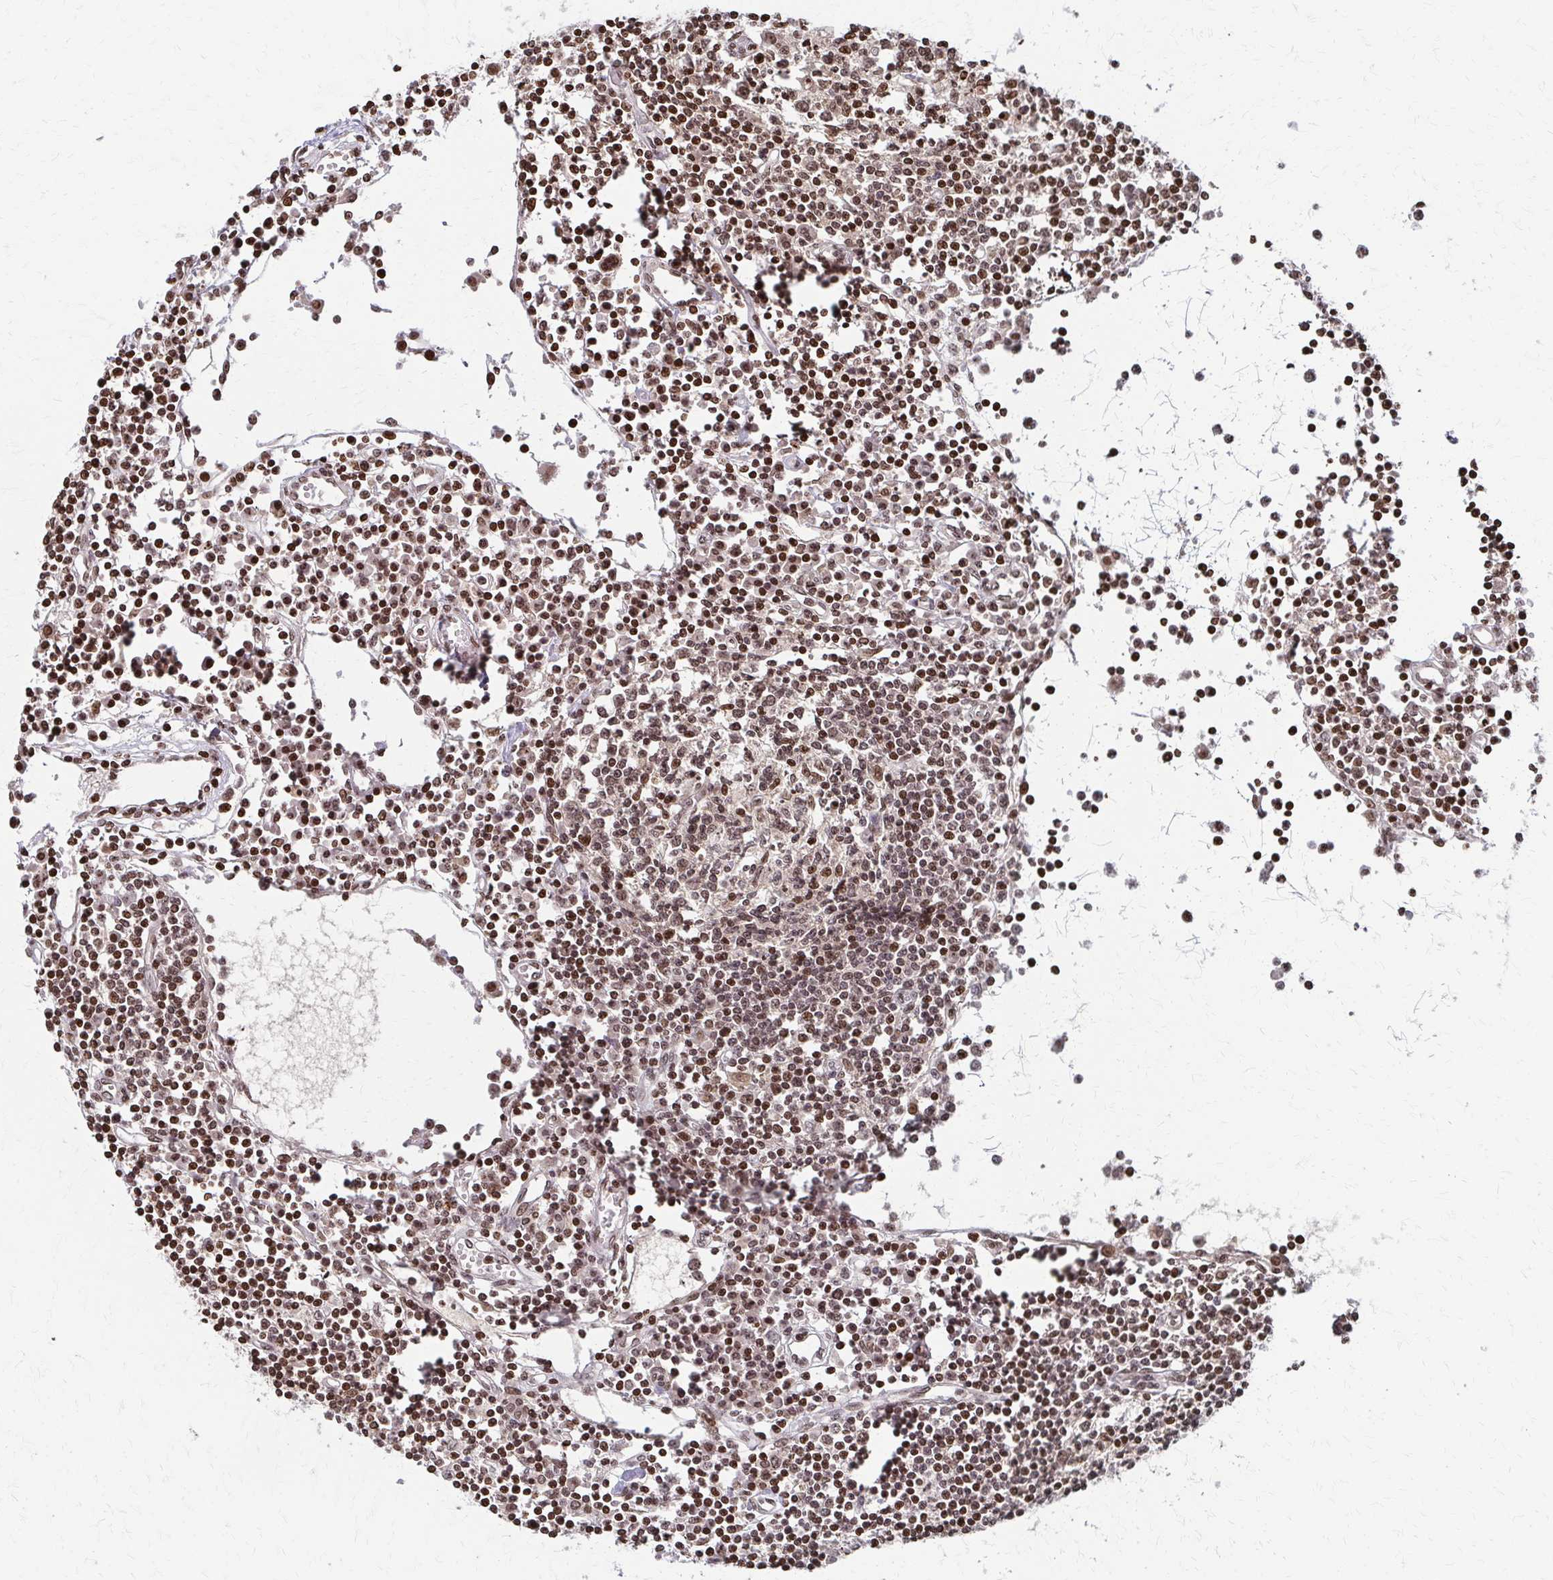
{"staining": {"intensity": "weak", "quantity": "25%-75%", "location": "nuclear"}, "tissue": "lymph node", "cell_type": "Germinal center cells", "image_type": "normal", "snomed": [{"axis": "morphology", "description": "Normal tissue, NOS"}, {"axis": "topography", "description": "Lymph node"}], "caption": "Immunohistochemical staining of benign human lymph node displays low levels of weak nuclear positivity in about 25%-75% of germinal center cells.", "gene": "PSMD7", "patient": {"sex": "female", "age": 78}}